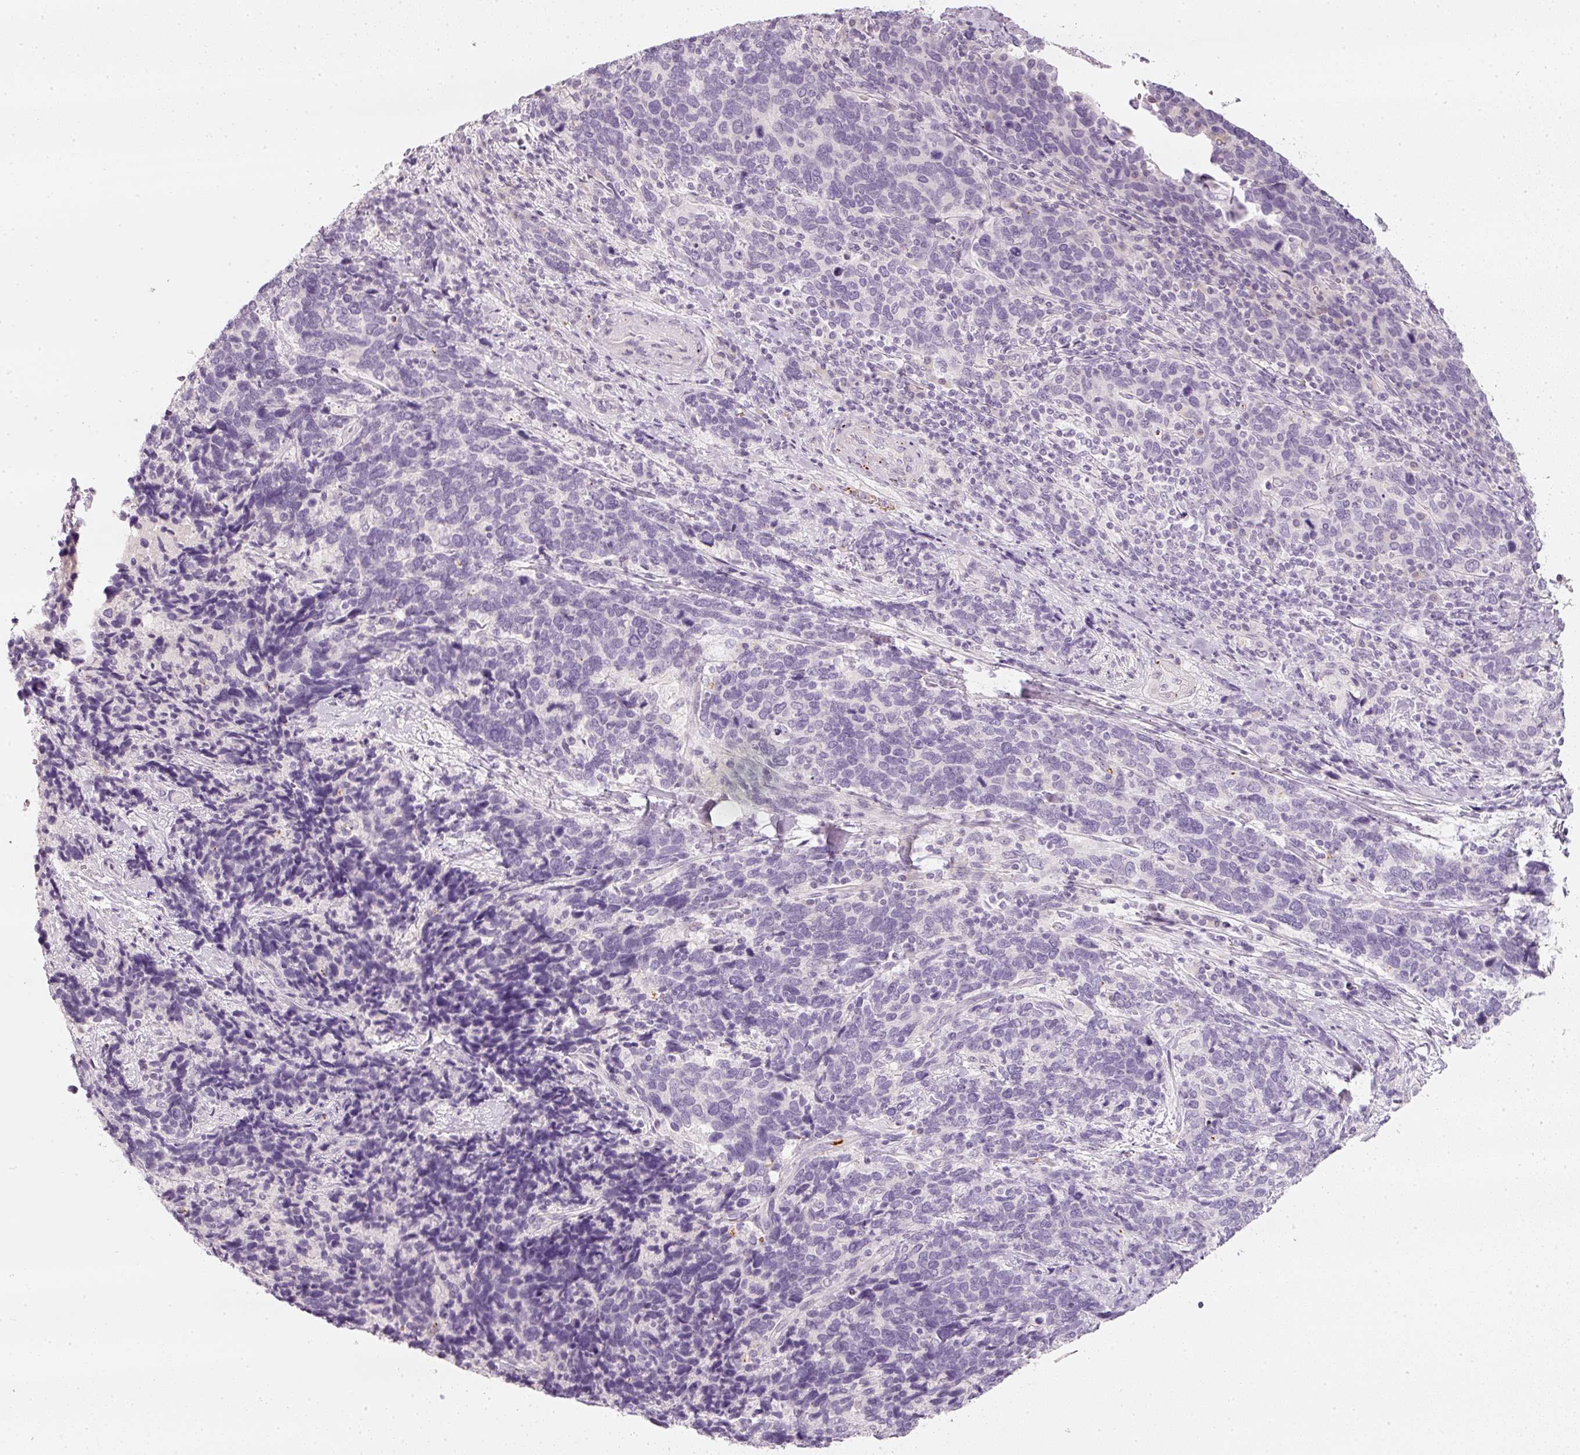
{"staining": {"intensity": "negative", "quantity": "none", "location": "none"}, "tissue": "cervical cancer", "cell_type": "Tumor cells", "image_type": "cancer", "snomed": [{"axis": "morphology", "description": "Squamous cell carcinoma, NOS"}, {"axis": "topography", "description": "Cervix"}], "caption": "This photomicrograph is of cervical cancer stained with IHC to label a protein in brown with the nuclei are counter-stained blue. There is no staining in tumor cells.", "gene": "LECT2", "patient": {"sex": "female", "age": 41}}